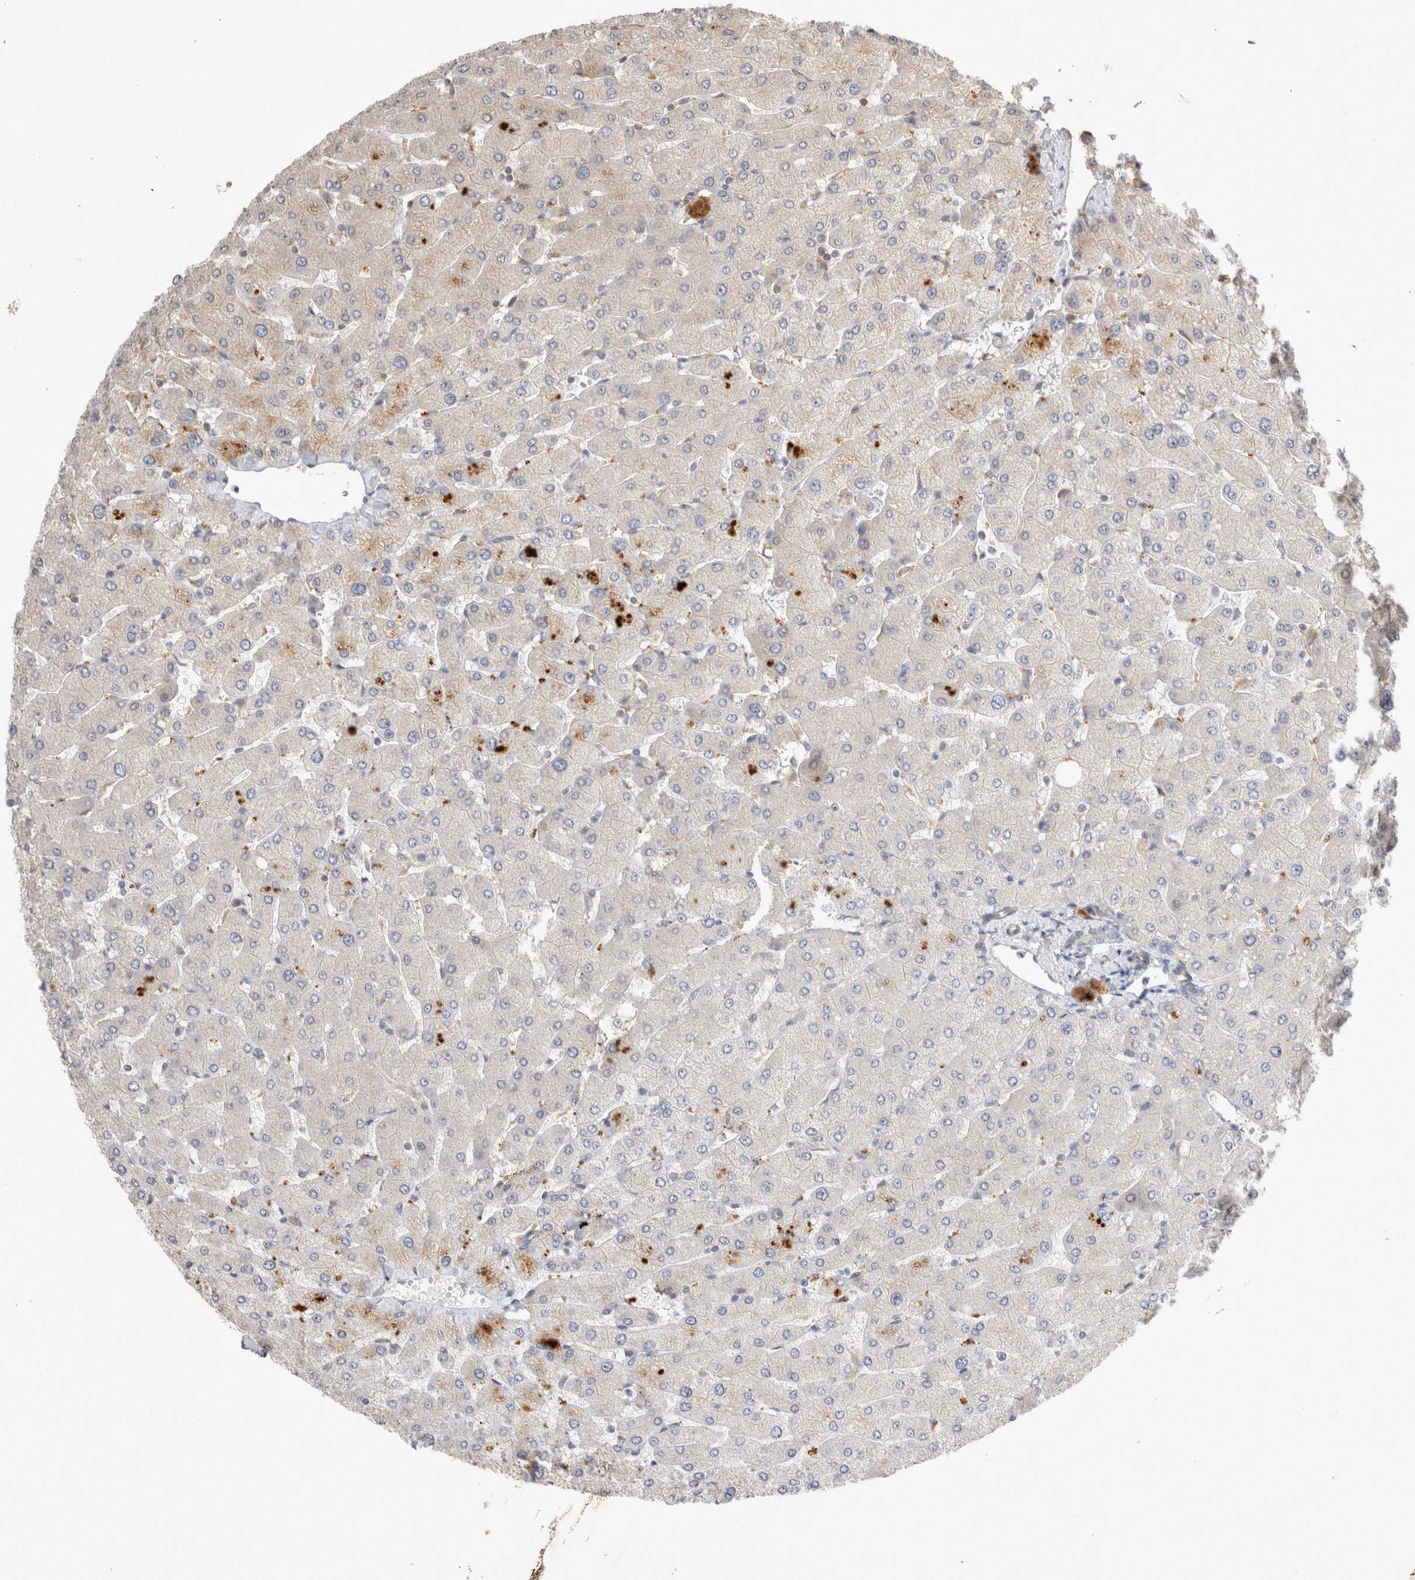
{"staining": {"intensity": "negative", "quantity": "none", "location": "none"}, "tissue": "liver", "cell_type": "Cholangiocytes", "image_type": "normal", "snomed": [{"axis": "morphology", "description": "Normal tissue, NOS"}, {"axis": "topography", "description": "Liver"}], "caption": "DAB immunohistochemical staining of unremarkable human liver reveals no significant positivity in cholangiocytes.", "gene": "HTT", "patient": {"sex": "male", "age": 55}}